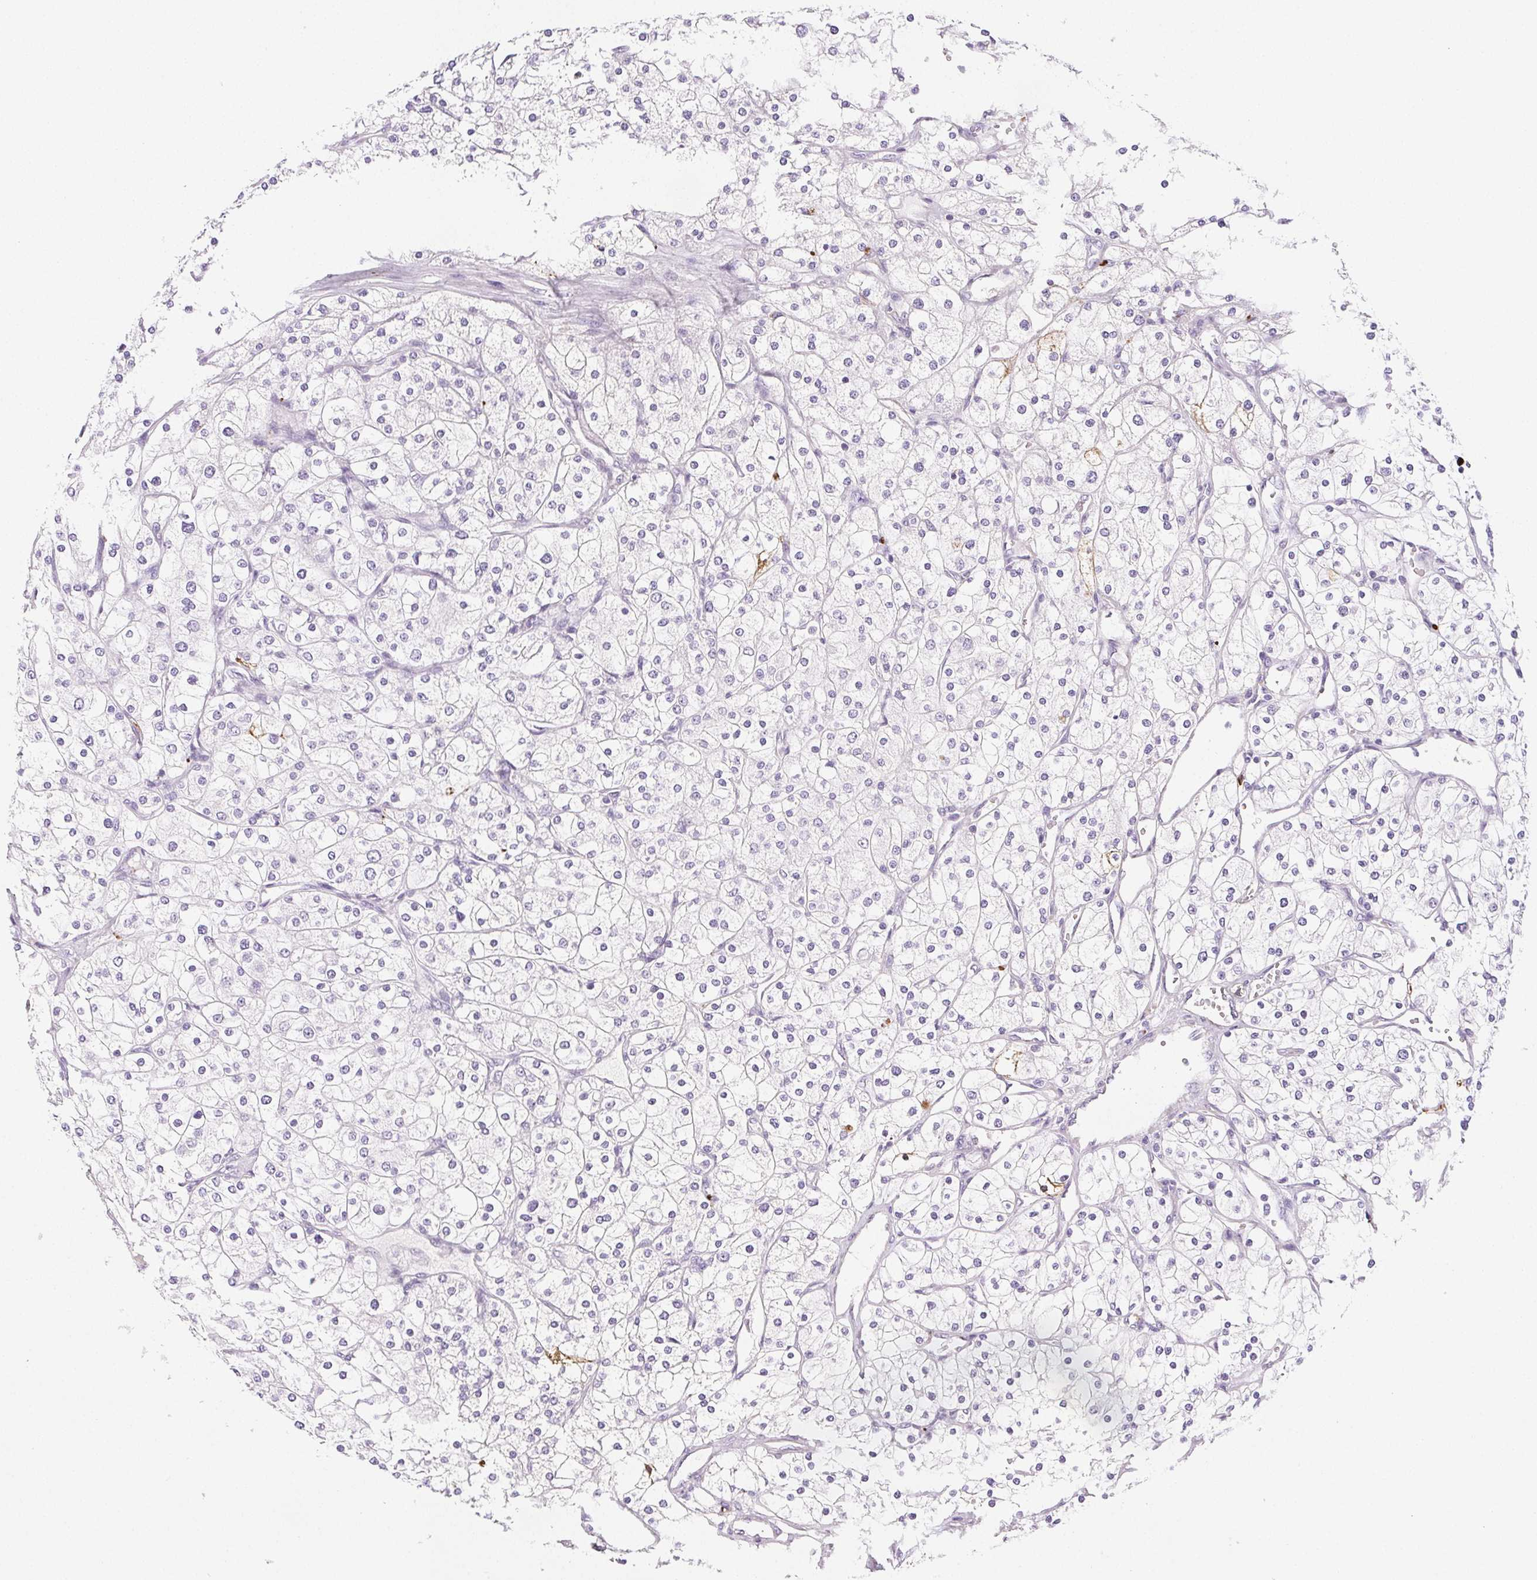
{"staining": {"intensity": "negative", "quantity": "none", "location": "none"}, "tissue": "renal cancer", "cell_type": "Tumor cells", "image_type": "cancer", "snomed": [{"axis": "morphology", "description": "Adenocarcinoma, NOS"}, {"axis": "topography", "description": "Kidney"}], "caption": "Protein analysis of adenocarcinoma (renal) exhibits no significant positivity in tumor cells.", "gene": "VTN", "patient": {"sex": "male", "age": 80}}